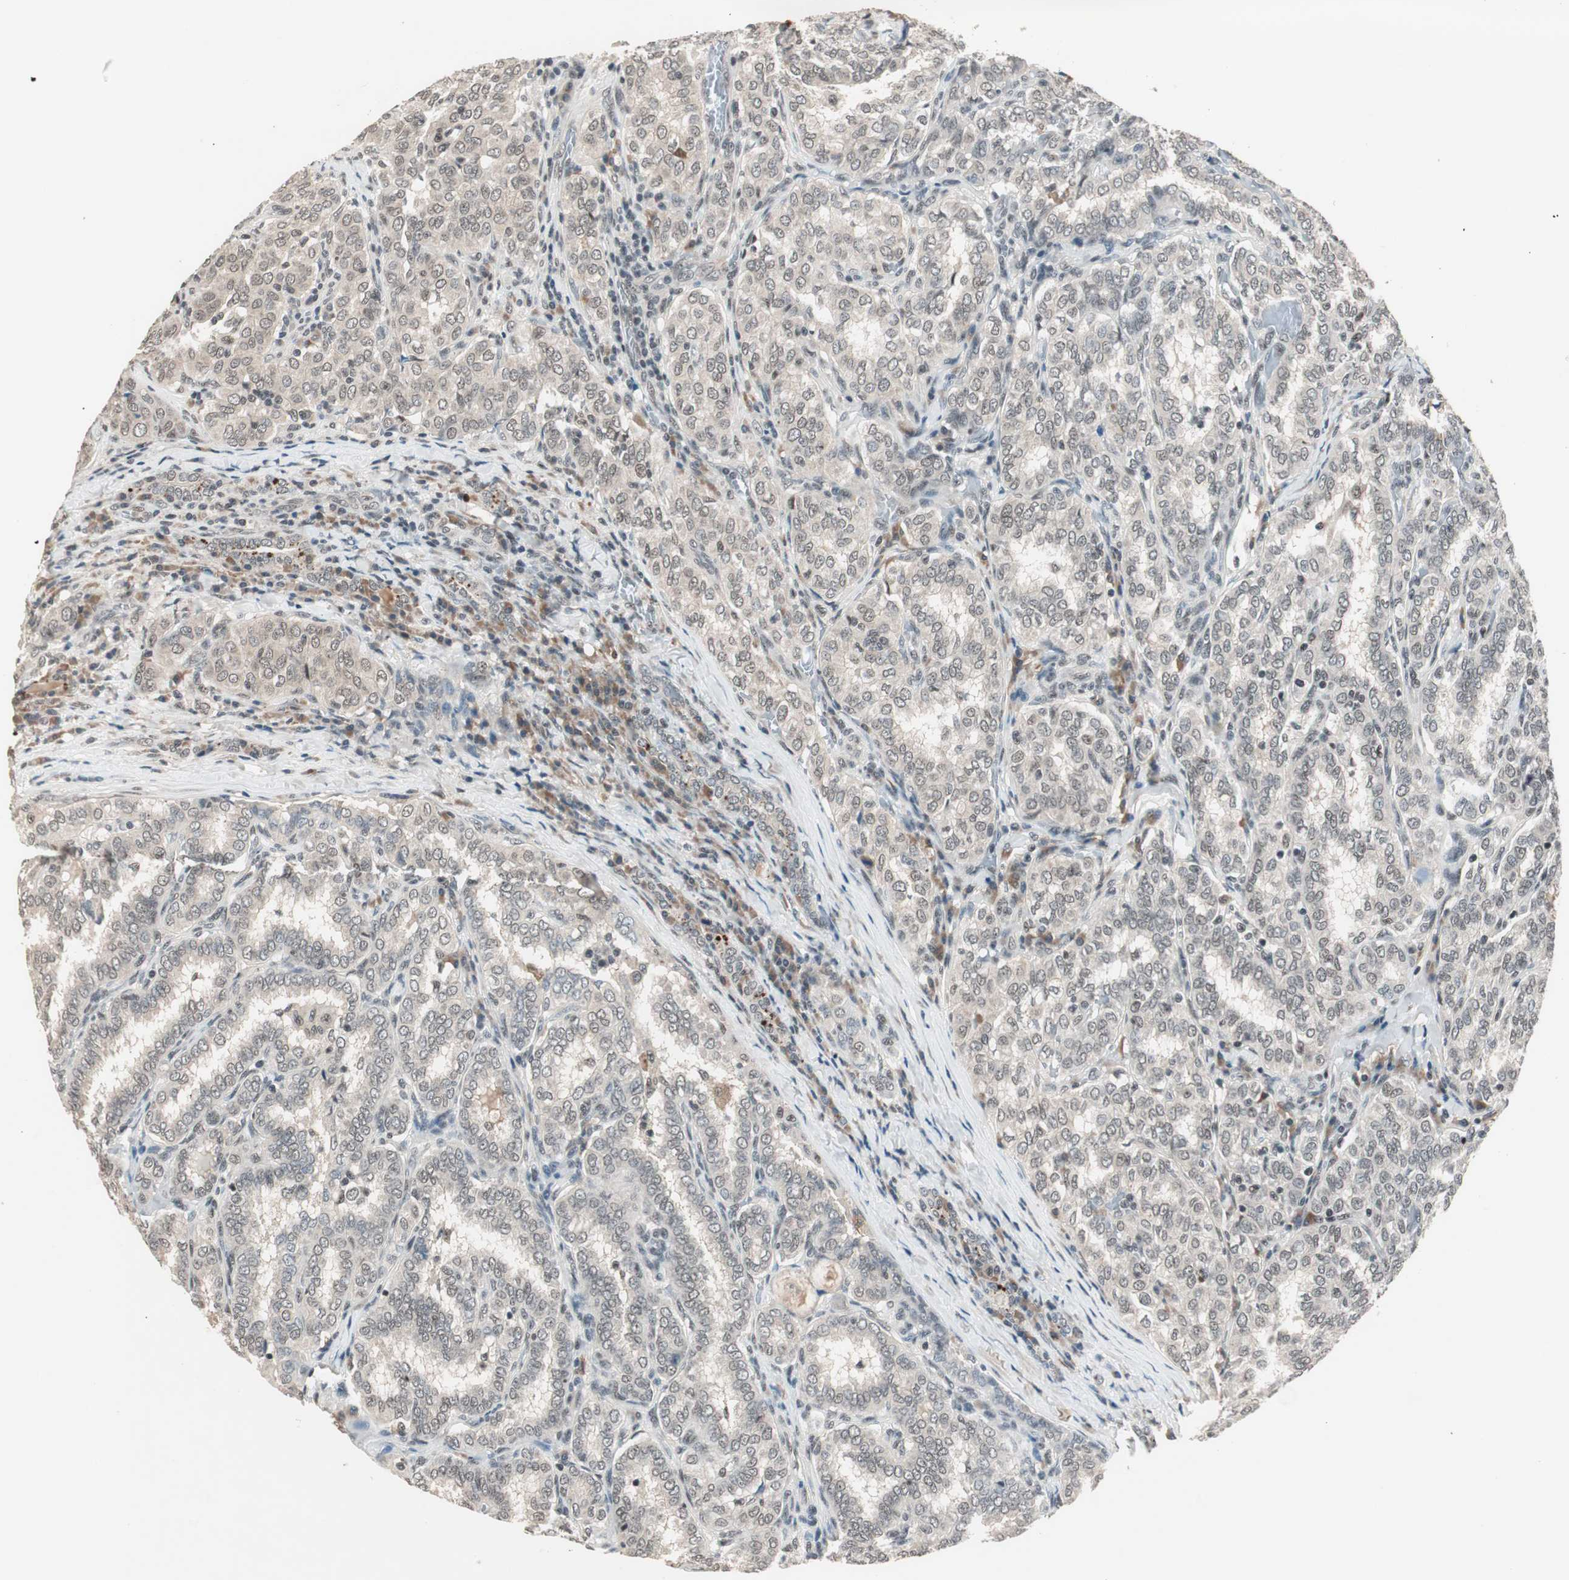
{"staining": {"intensity": "weak", "quantity": "25%-75%", "location": "nuclear"}, "tissue": "thyroid cancer", "cell_type": "Tumor cells", "image_type": "cancer", "snomed": [{"axis": "morphology", "description": "Papillary adenocarcinoma, NOS"}, {"axis": "topography", "description": "Thyroid gland"}], "caption": "Immunohistochemical staining of thyroid cancer displays low levels of weak nuclear expression in about 25%-75% of tumor cells.", "gene": "NFRKB", "patient": {"sex": "female", "age": 30}}